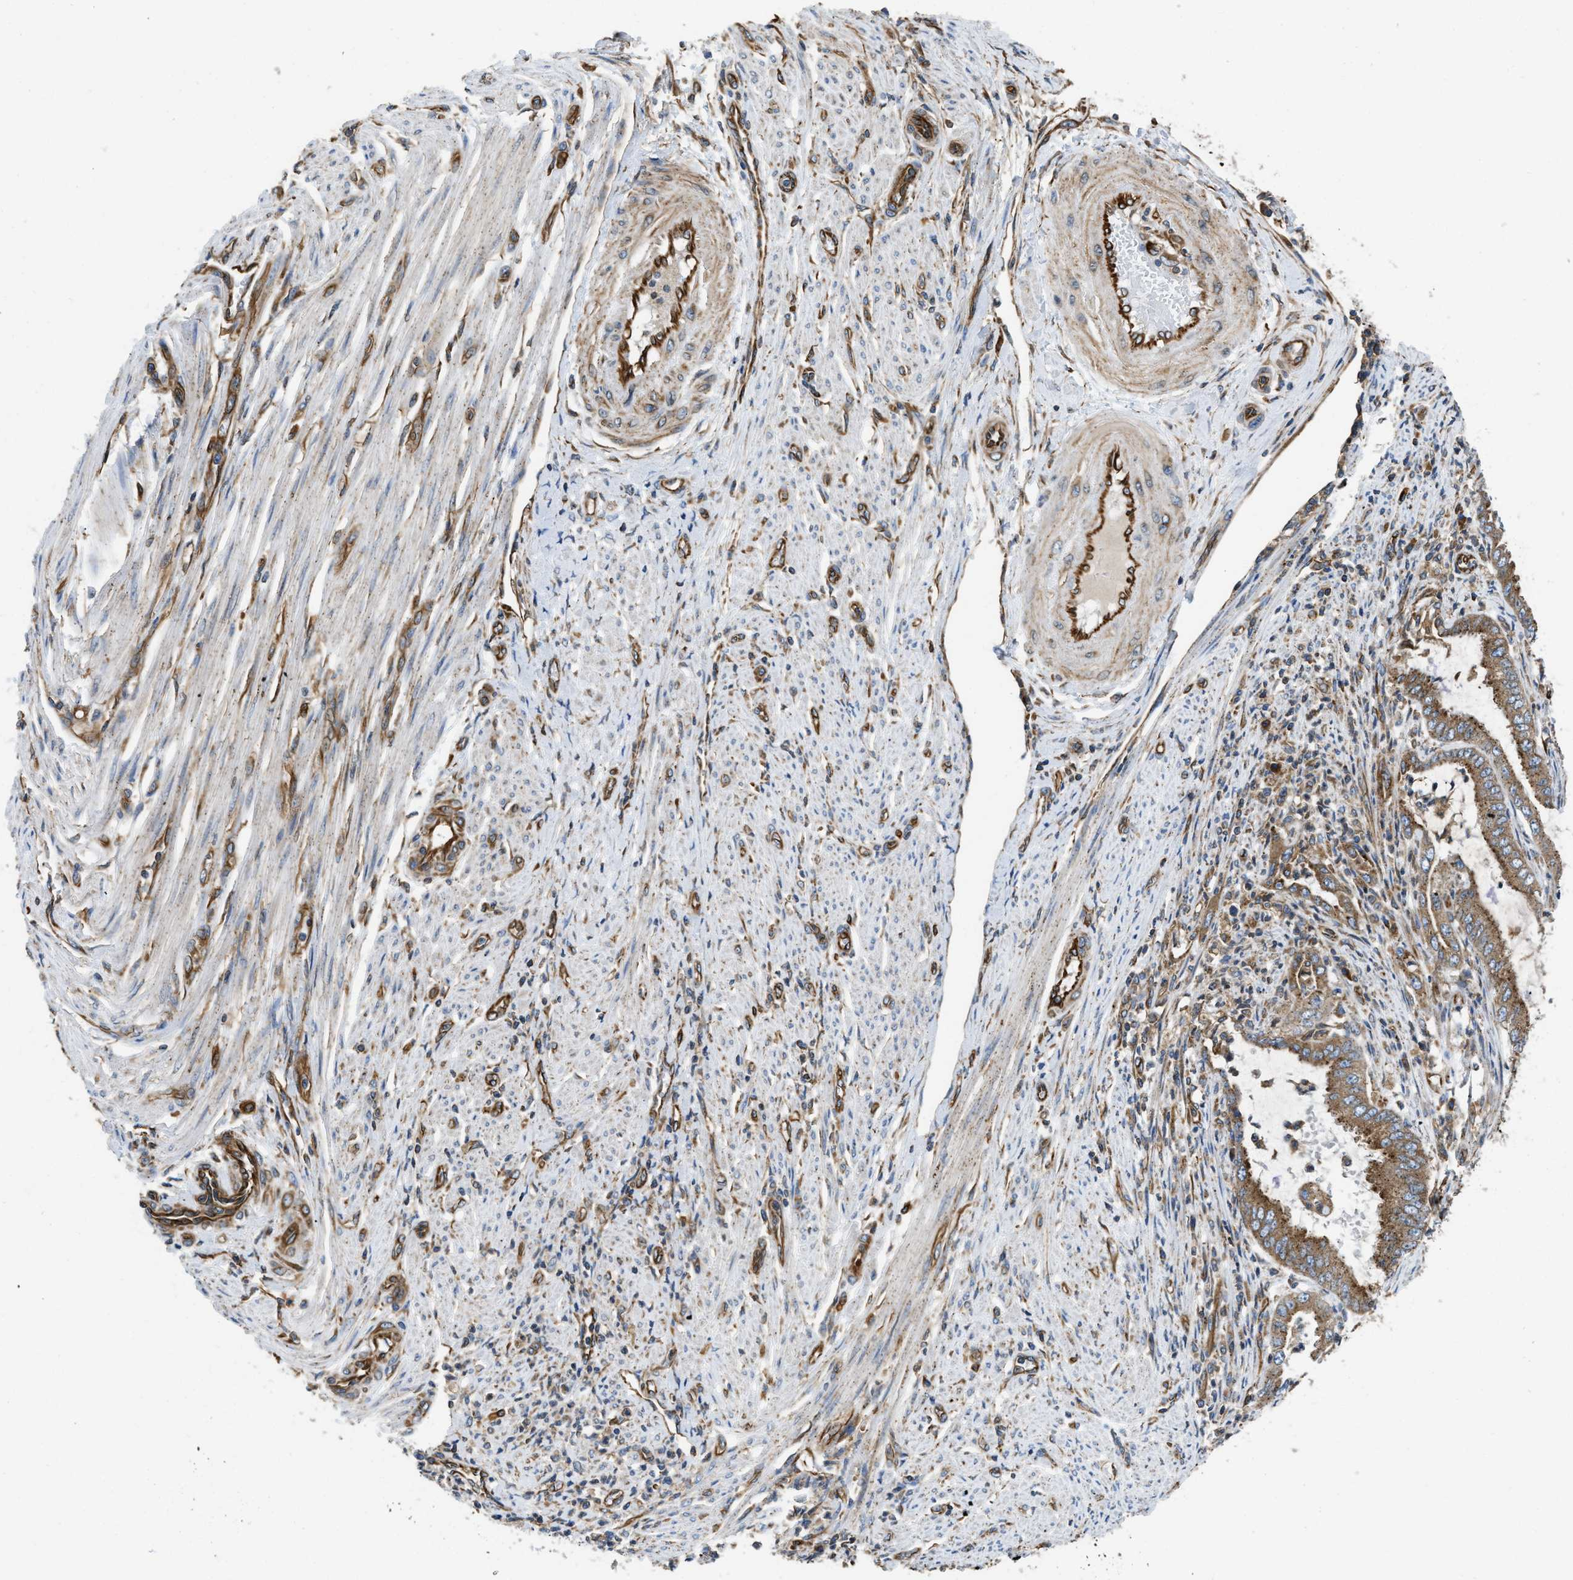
{"staining": {"intensity": "moderate", "quantity": ">75%", "location": "cytoplasmic/membranous"}, "tissue": "endometrial cancer", "cell_type": "Tumor cells", "image_type": "cancer", "snomed": [{"axis": "morphology", "description": "Adenocarcinoma, NOS"}, {"axis": "topography", "description": "Endometrium"}], "caption": "Endometrial cancer tissue reveals moderate cytoplasmic/membranous expression in approximately >75% of tumor cells, visualized by immunohistochemistry.", "gene": "HSD17B12", "patient": {"sex": "female", "age": 70}}